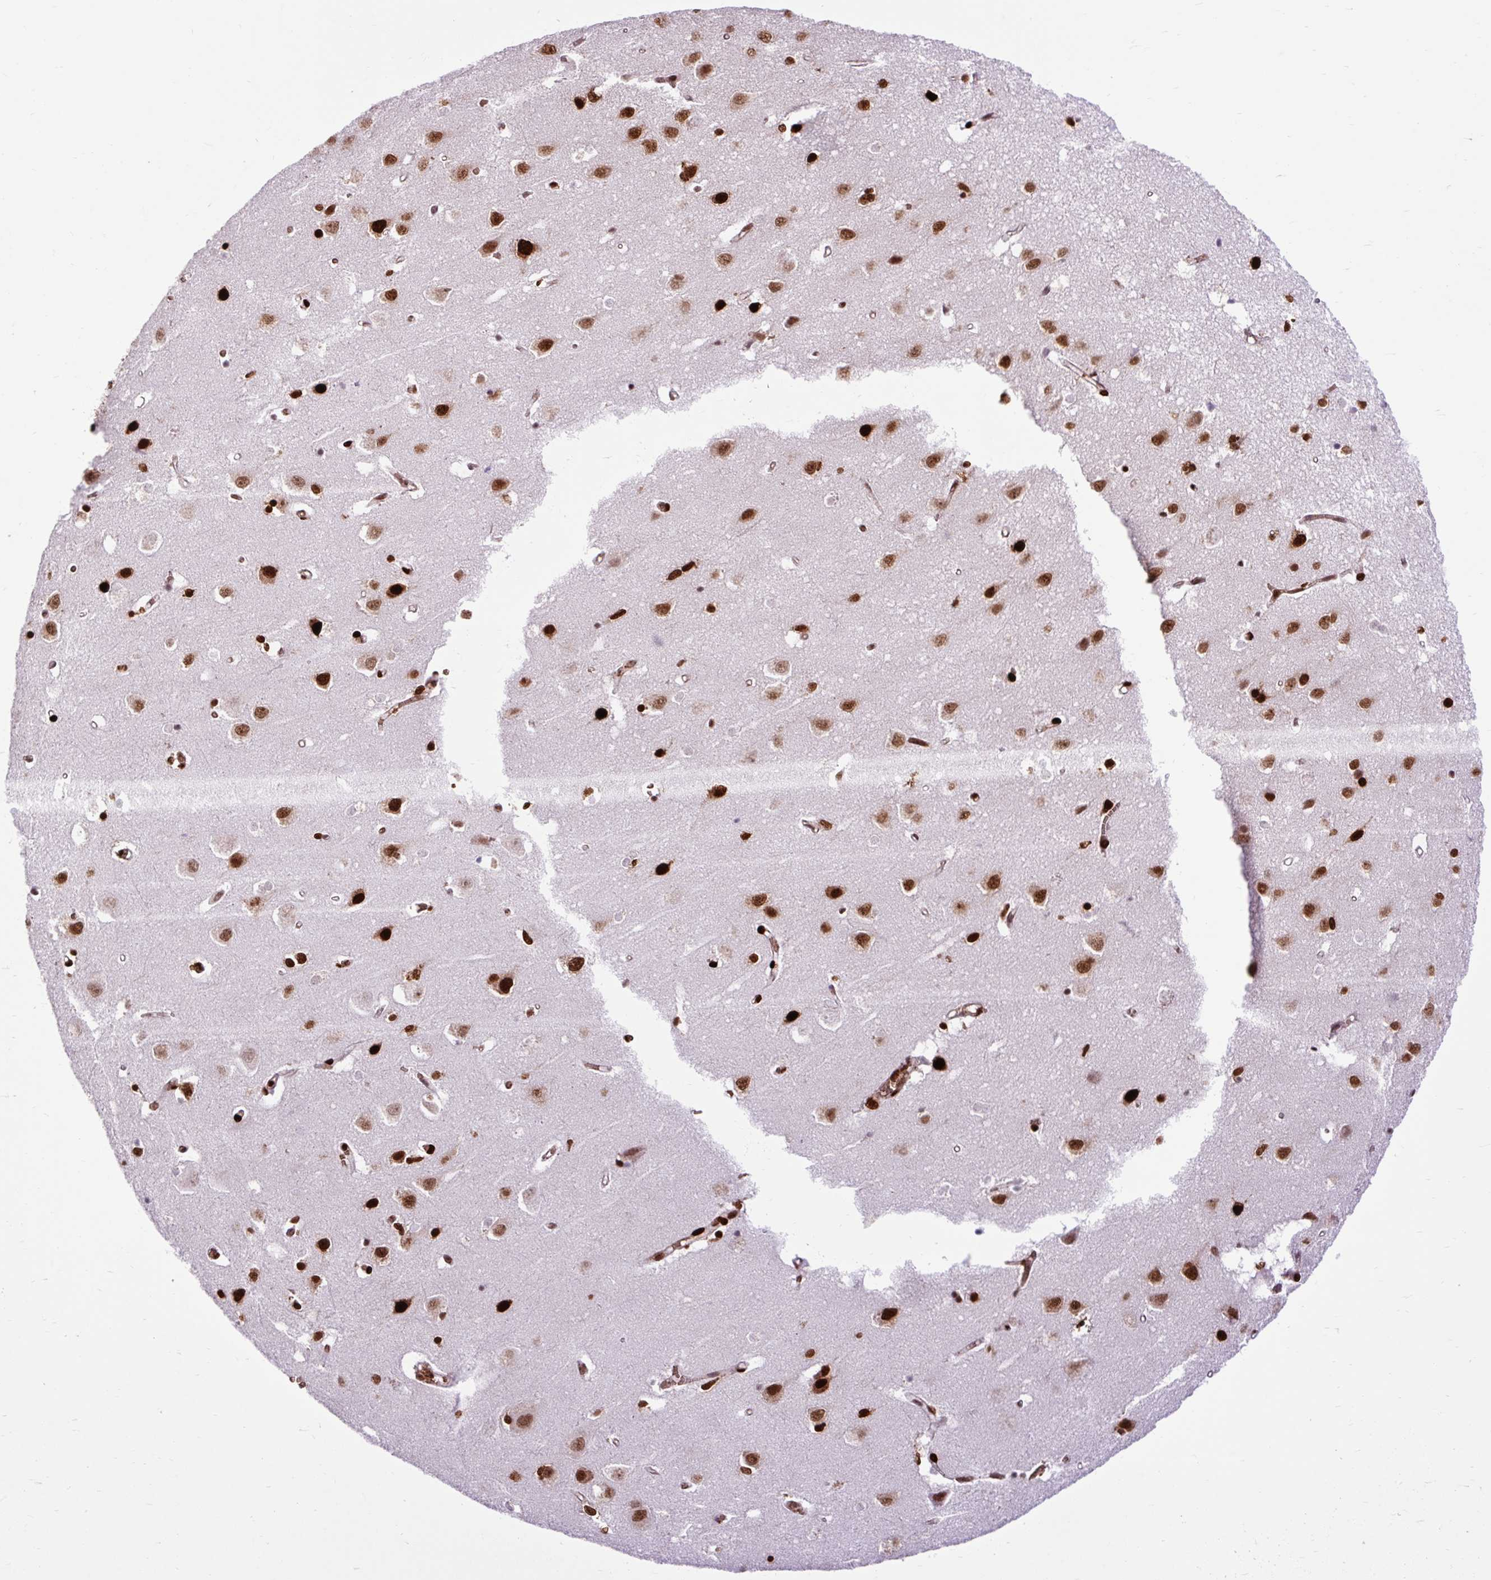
{"staining": {"intensity": "strong", "quantity": ">75%", "location": "nuclear"}, "tissue": "cerebral cortex", "cell_type": "Endothelial cells", "image_type": "normal", "snomed": [{"axis": "morphology", "description": "Normal tissue, NOS"}, {"axis": "topography", "description": "Cerebral cortex"}], "caption": "A high amount of strong nuclear positivity is appreciated in approximately >75% of endothelial cells in benign cerebral cortex. The staining was performed using DAB (3,3'-diaminobenzidine) to visualize the protein expression in brown, while the nuclei were stained in blue with hematoxylin (Magnification: 20x).", "gene": "FUS", "patient": {"sex": "male", "age": 70}}